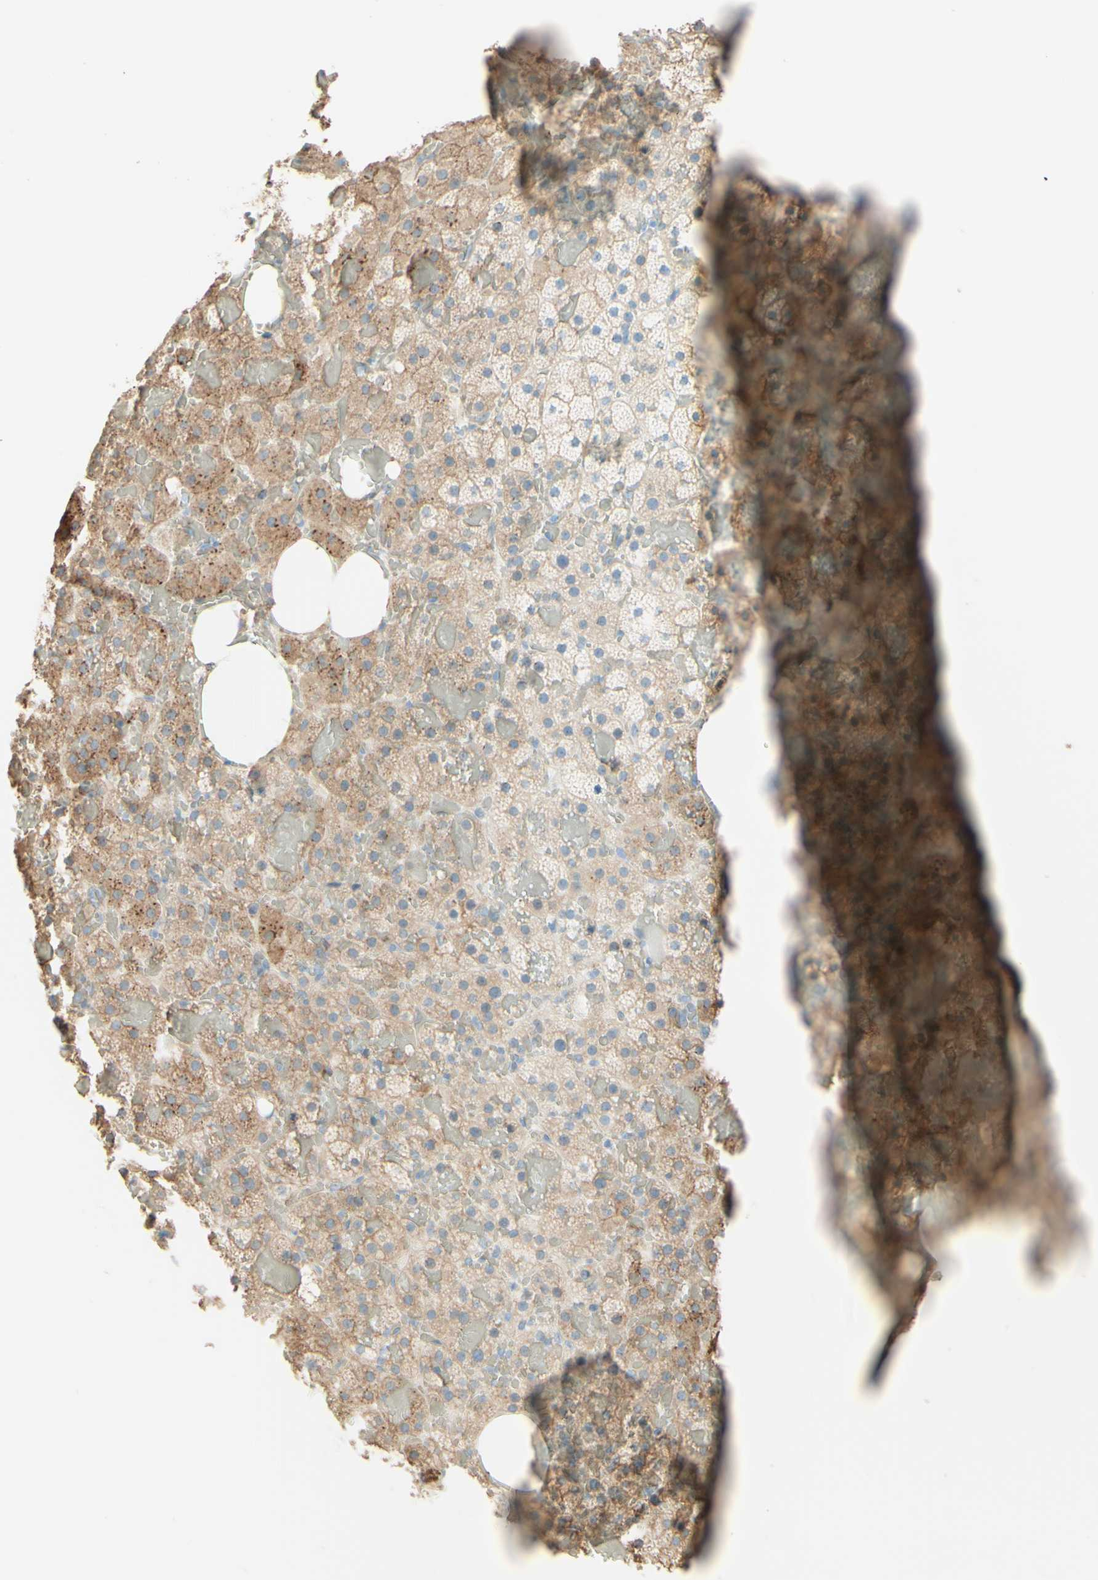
{"staining": {"intensity": "moderate", "quantity": ">75%", "location": "cytoplasmic/membranous"}, "tissue": "adrenal gland", "cell_type": "Glandular cells", "image_type": "normal", "snomed": [{"axis": "morphology", "description": "Normal tissue, NOS"}, {"axis": "topography", "description": "Adrenal gland"}], "caption": "A photomicrograph of human adrenal gland stained for a protein shows moderate cytoplasmic/membranous brown staining in glandular cells. (Brightfield microscopy of DAB IHC at high magnification).", "gene": "RNF149", "patient": {"sex": "female", "age": 59}}